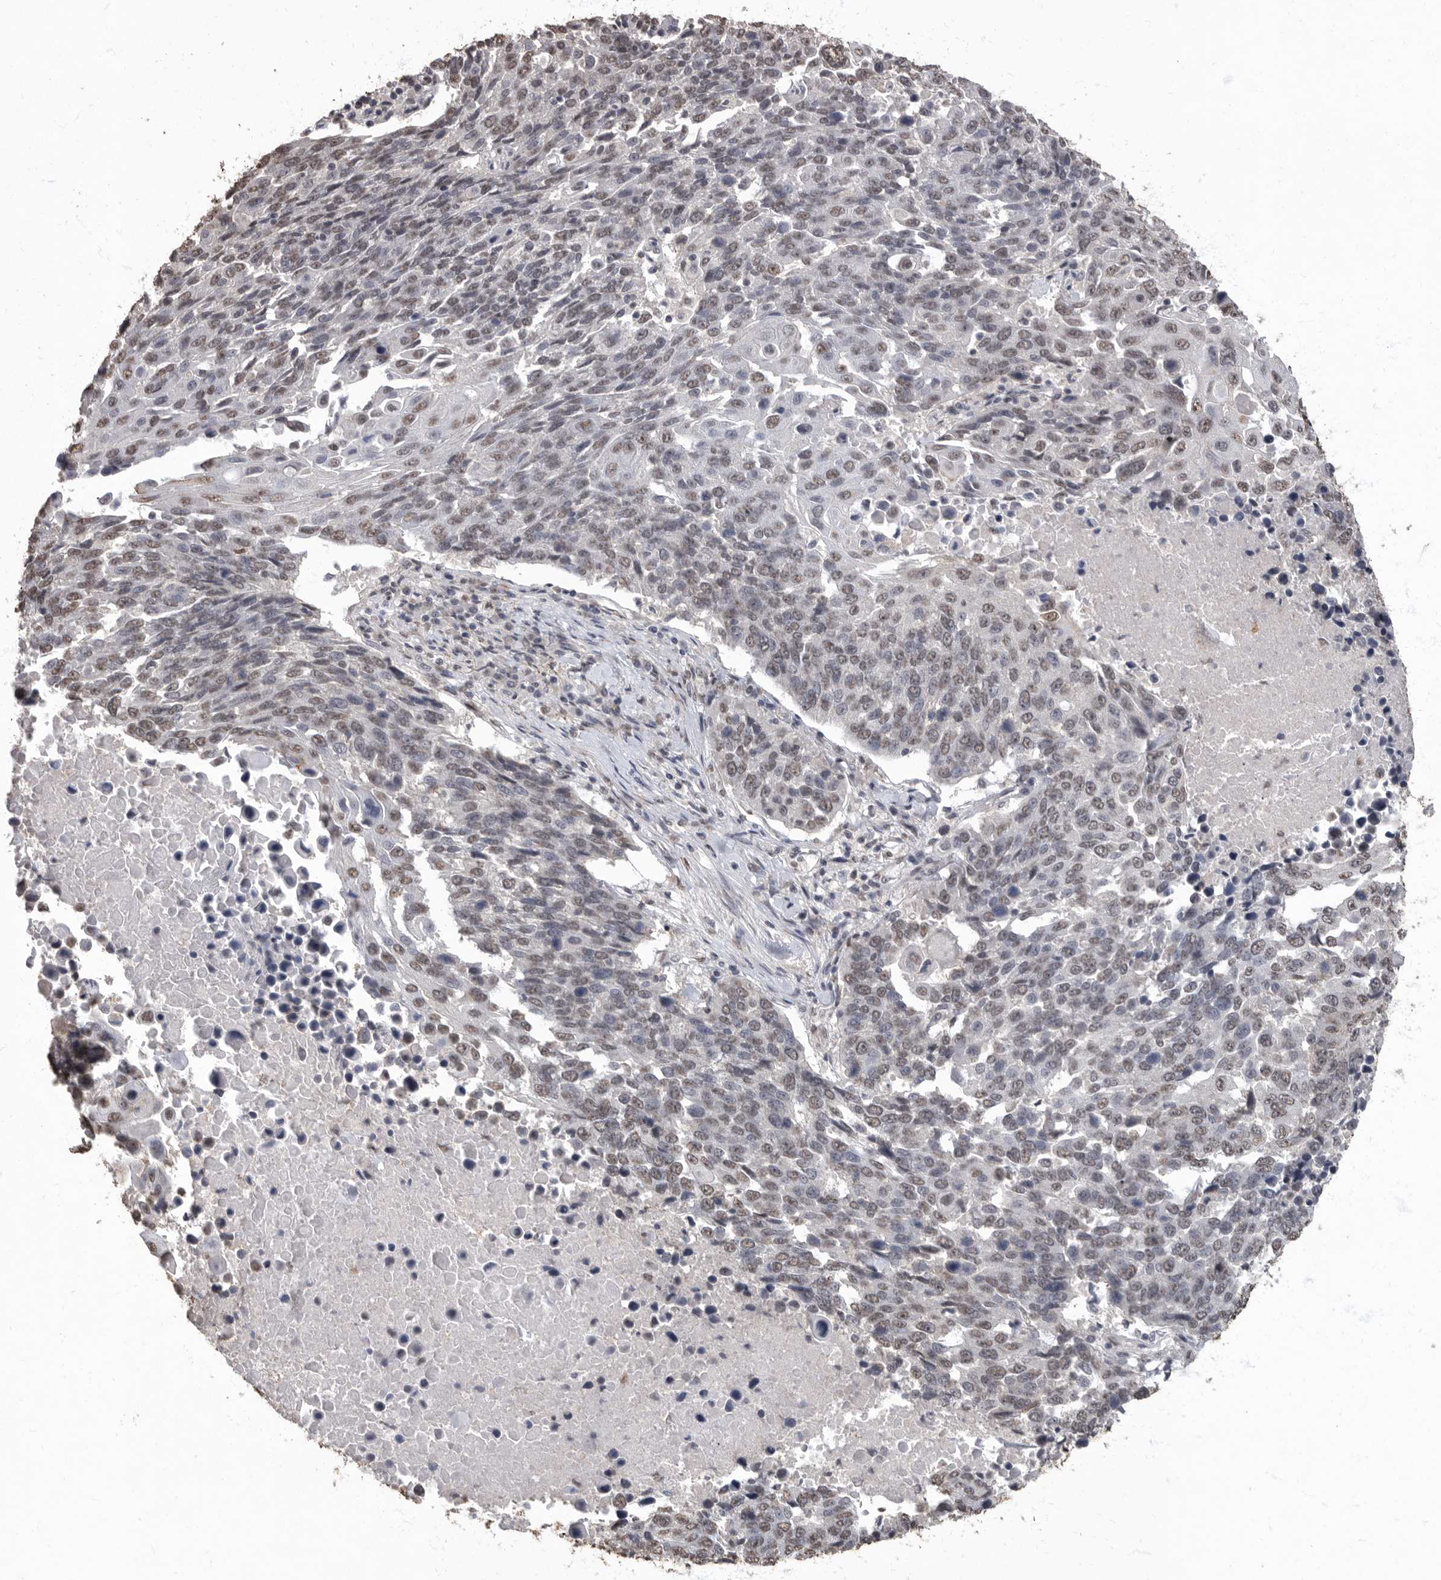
{"staining": {"intensity": "weak", "quantity": ">75%", "location": "nuclear"}, "tissue": "lung cancer", "cell_type": "Tumor cells", "image_type": "cancer", "snomed": [{"axis": "morphology", "description": "Squamous cell carcinoma, NOS"}, {"axis": "topography", "description": "Lung"}], "caption": "About >75% of tumor cells in human lung squamous cell carcinoma show weak nuclear protein staining as visualized by brown immunohistochemical staining.", "gene": "NBL1", "patient": {"sex": "male", "age": 66}}